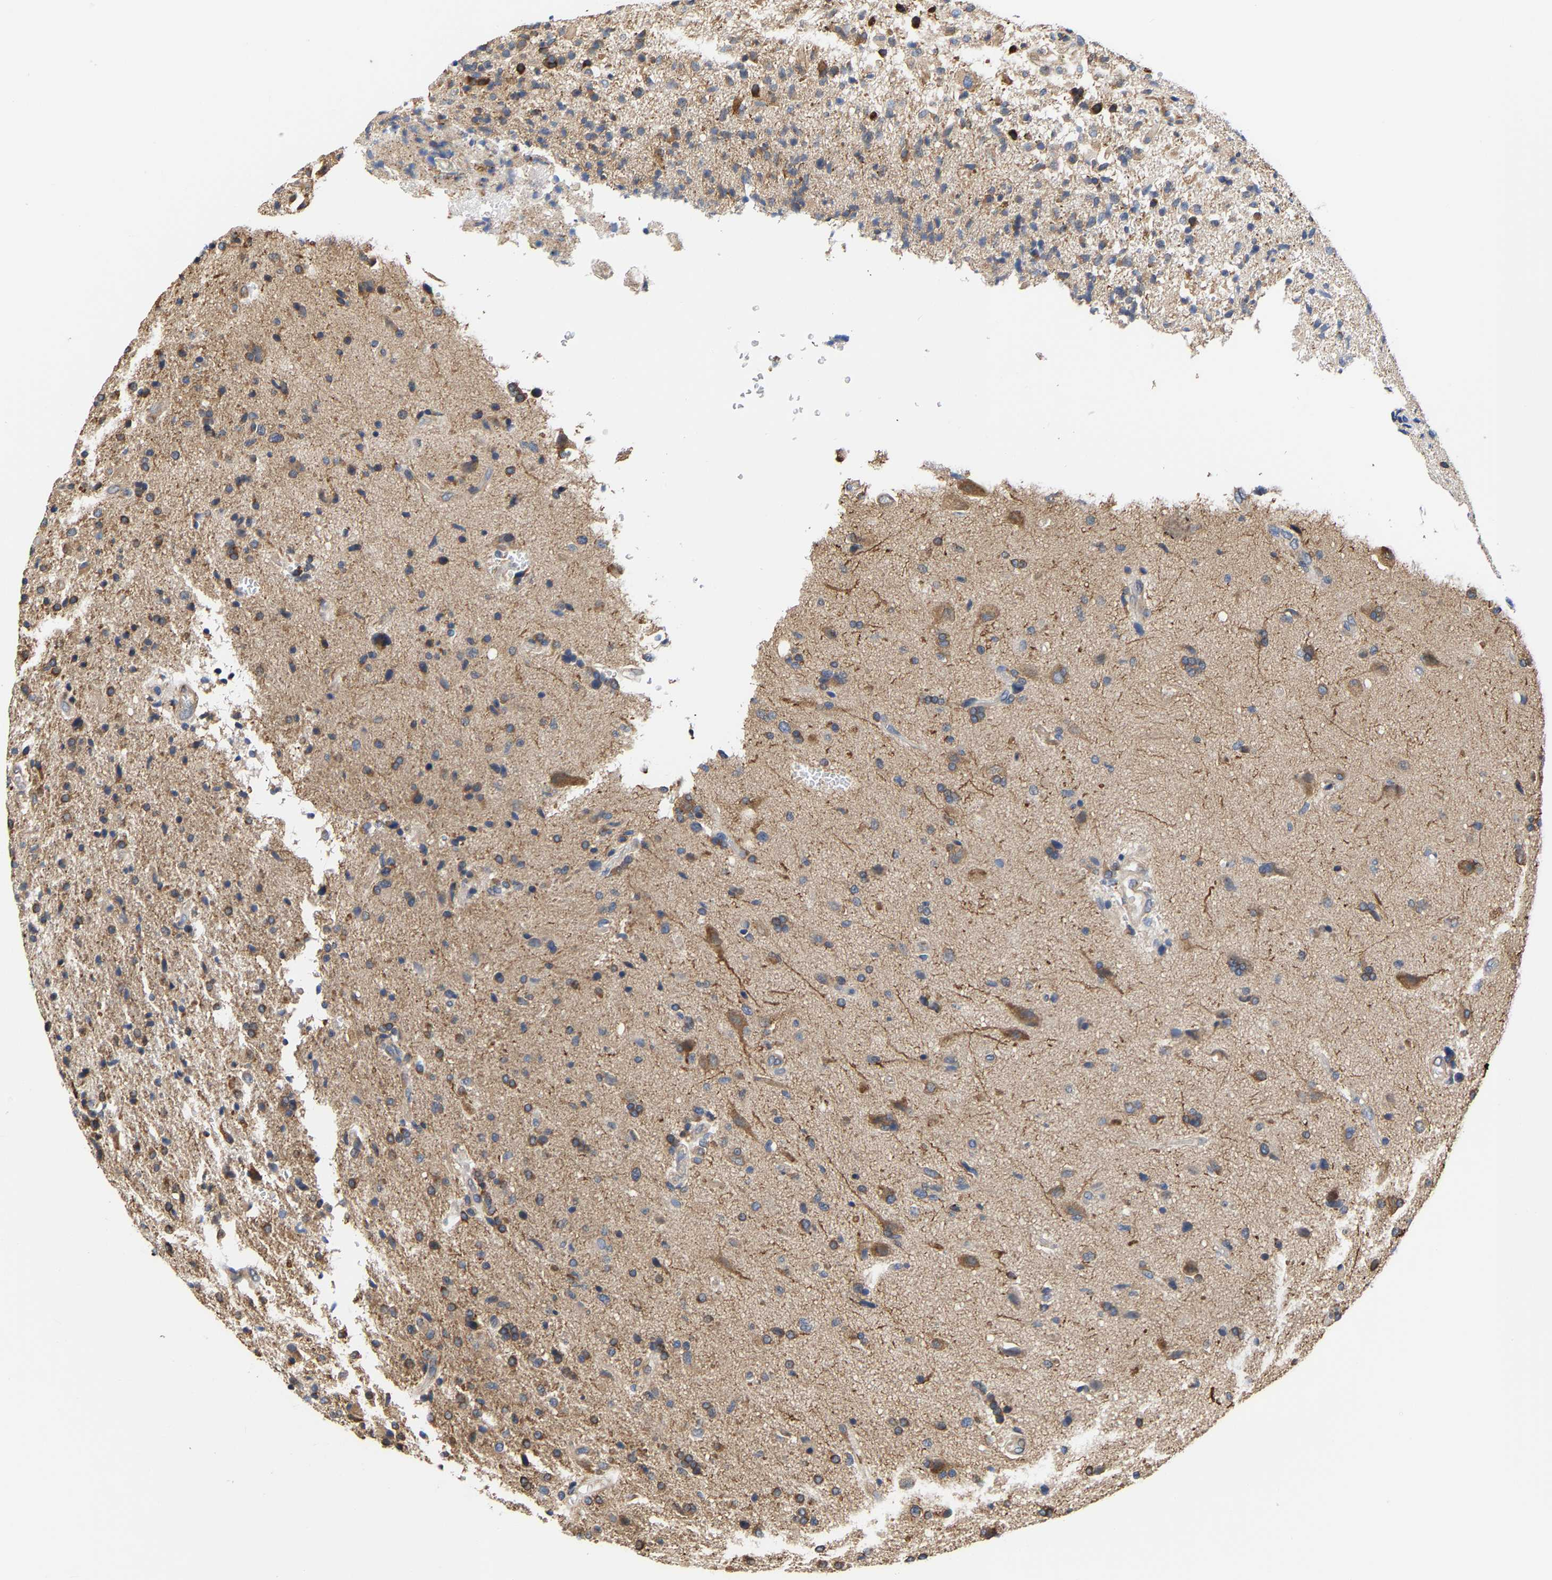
{"staining": {"intensity": "weak", "quantity": "25%-75%", "location": "cytoplasmic/membranous"}, "tissue": "glioma", "cell_type": "Tumor cells", "image_type": "cancer", "snomed": [{"axis": "morphology", "description": "Glioma, malignant, High grade"}, {"axis": "topography", "description": "Brain"}], "caption": "Immunohistochemistry (IHC) photomicrograph of human glioma stained for a protein (brown), which demonstrates low levels of weak cytoplasmic/membranous expression in about 25%-75% of tumor cells.", "gene": "ARAP1", "patient": {"sex": "male", "age": 72}}